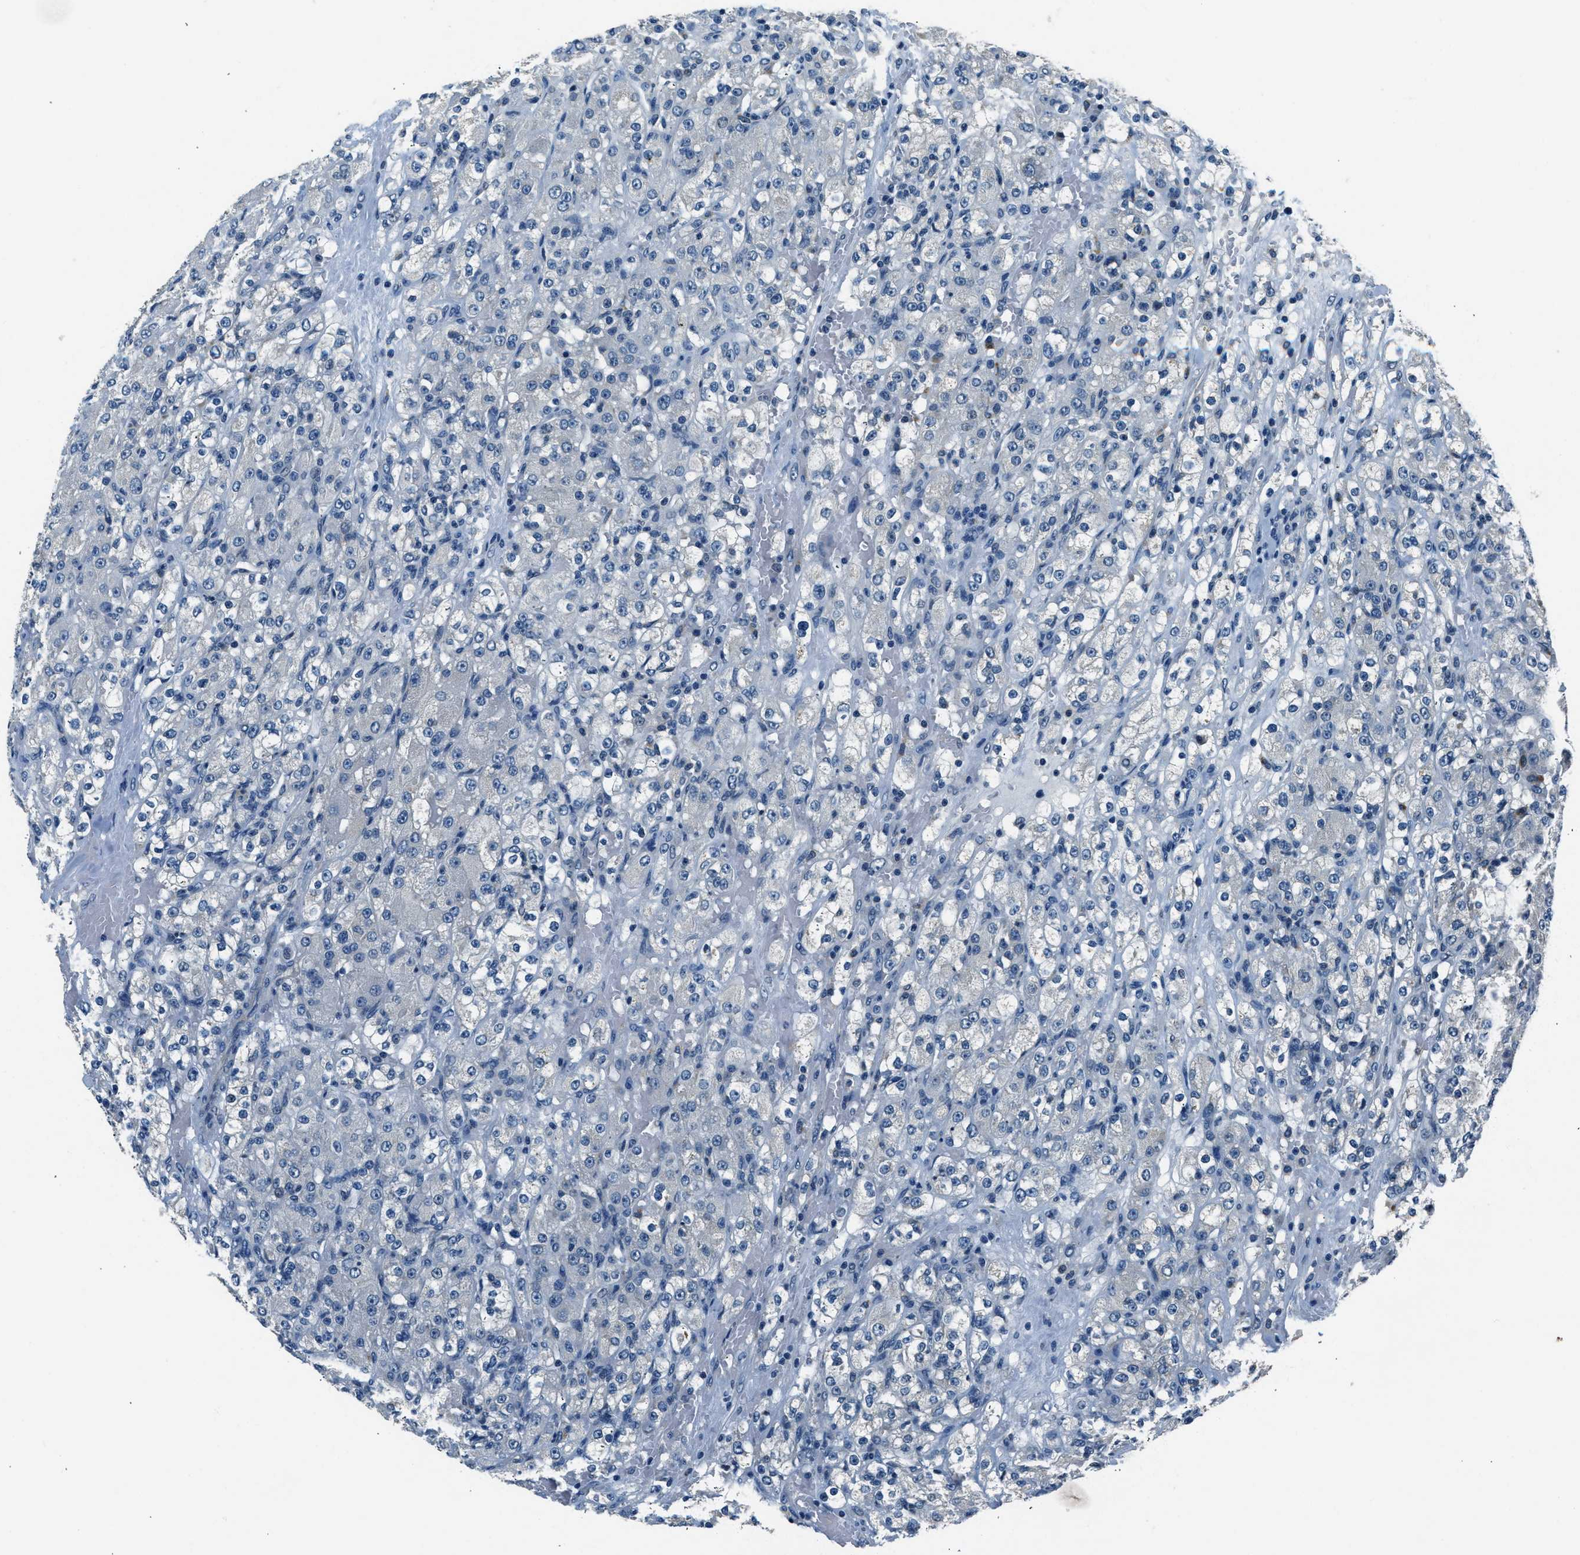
{"staining": {"intensity": "negative", "quantity": "none", "location": "none"}, "tissue": "renal cancer", "cell_type": "Tumor cells", "image_type": "cancer", "snomed": [{"axis": "morphology", "description": "Adenocarcinoma, NOS"}, {"axis": "topography", "description": "Kidney"}], "caption": "The immunohistochemistry (IHC) photomicrograph has no significant expression in tumor cells of renal cancer tissue. (DAB (3,3'-diaminobenzidine) immunohistochemistry visualized using brightfield microscopy, high magnification).", "gene": "NME8", "patient": {"sex": "male", "age": 61}}